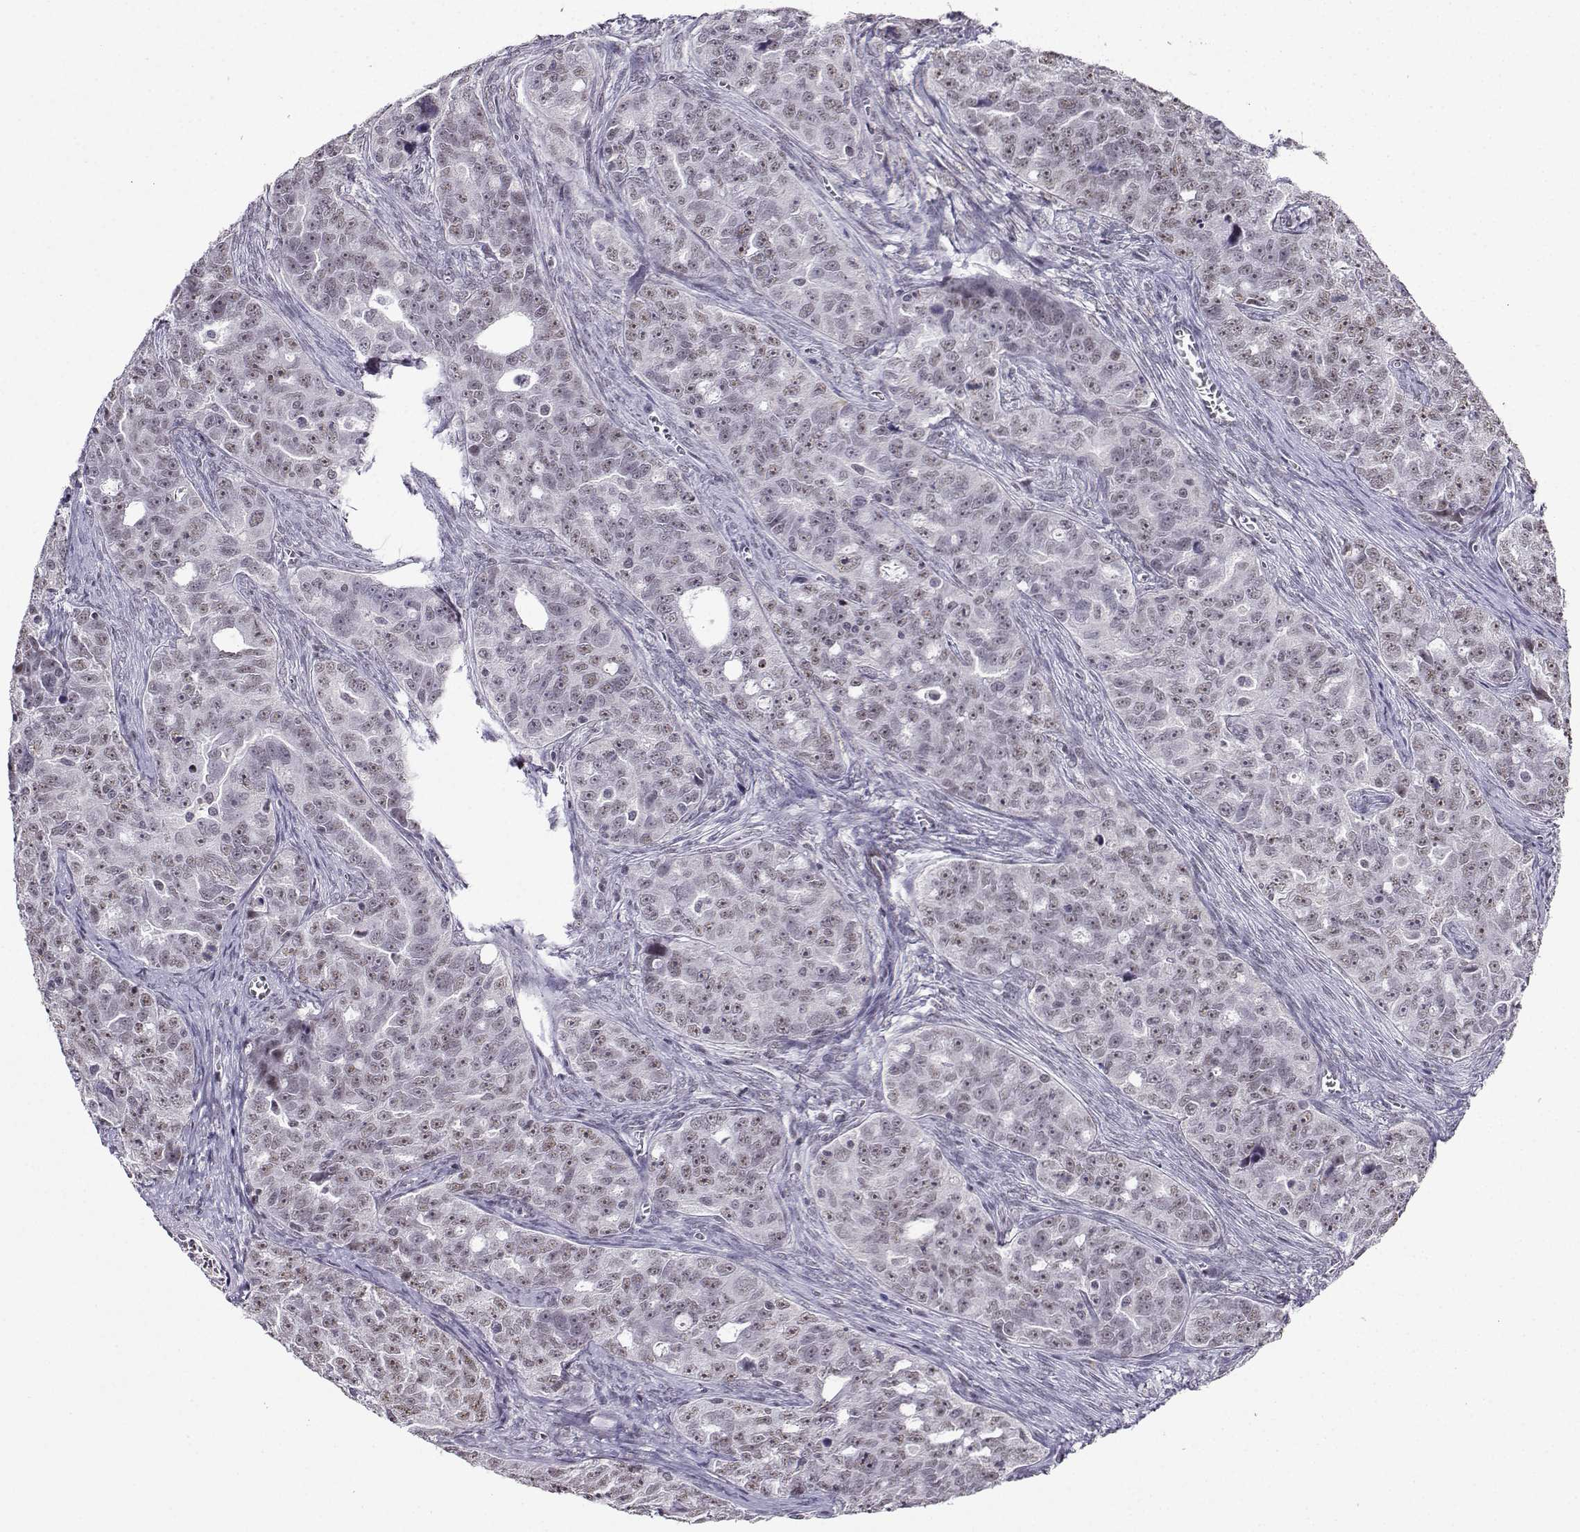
{"staining": {"intensity": "negative", "quantity": "none", "location": "none"}, "tissue": "ovarian cancer", "cell_type": "Tumor cells", "image_type": "cancer", "snomed": [{"axis": "morphology", "description": "Cystadenocarcinoma, serous, NOS"}, {"axis": "topography", "description": "Ovary"}], "caption": "Immunohistochemistry of ovarian cancer (serous cystadenocarcinoma) displays no expression in tumor cells.", "gene": "LRFN2", "patient": {"sex": "female", "age": 51}}